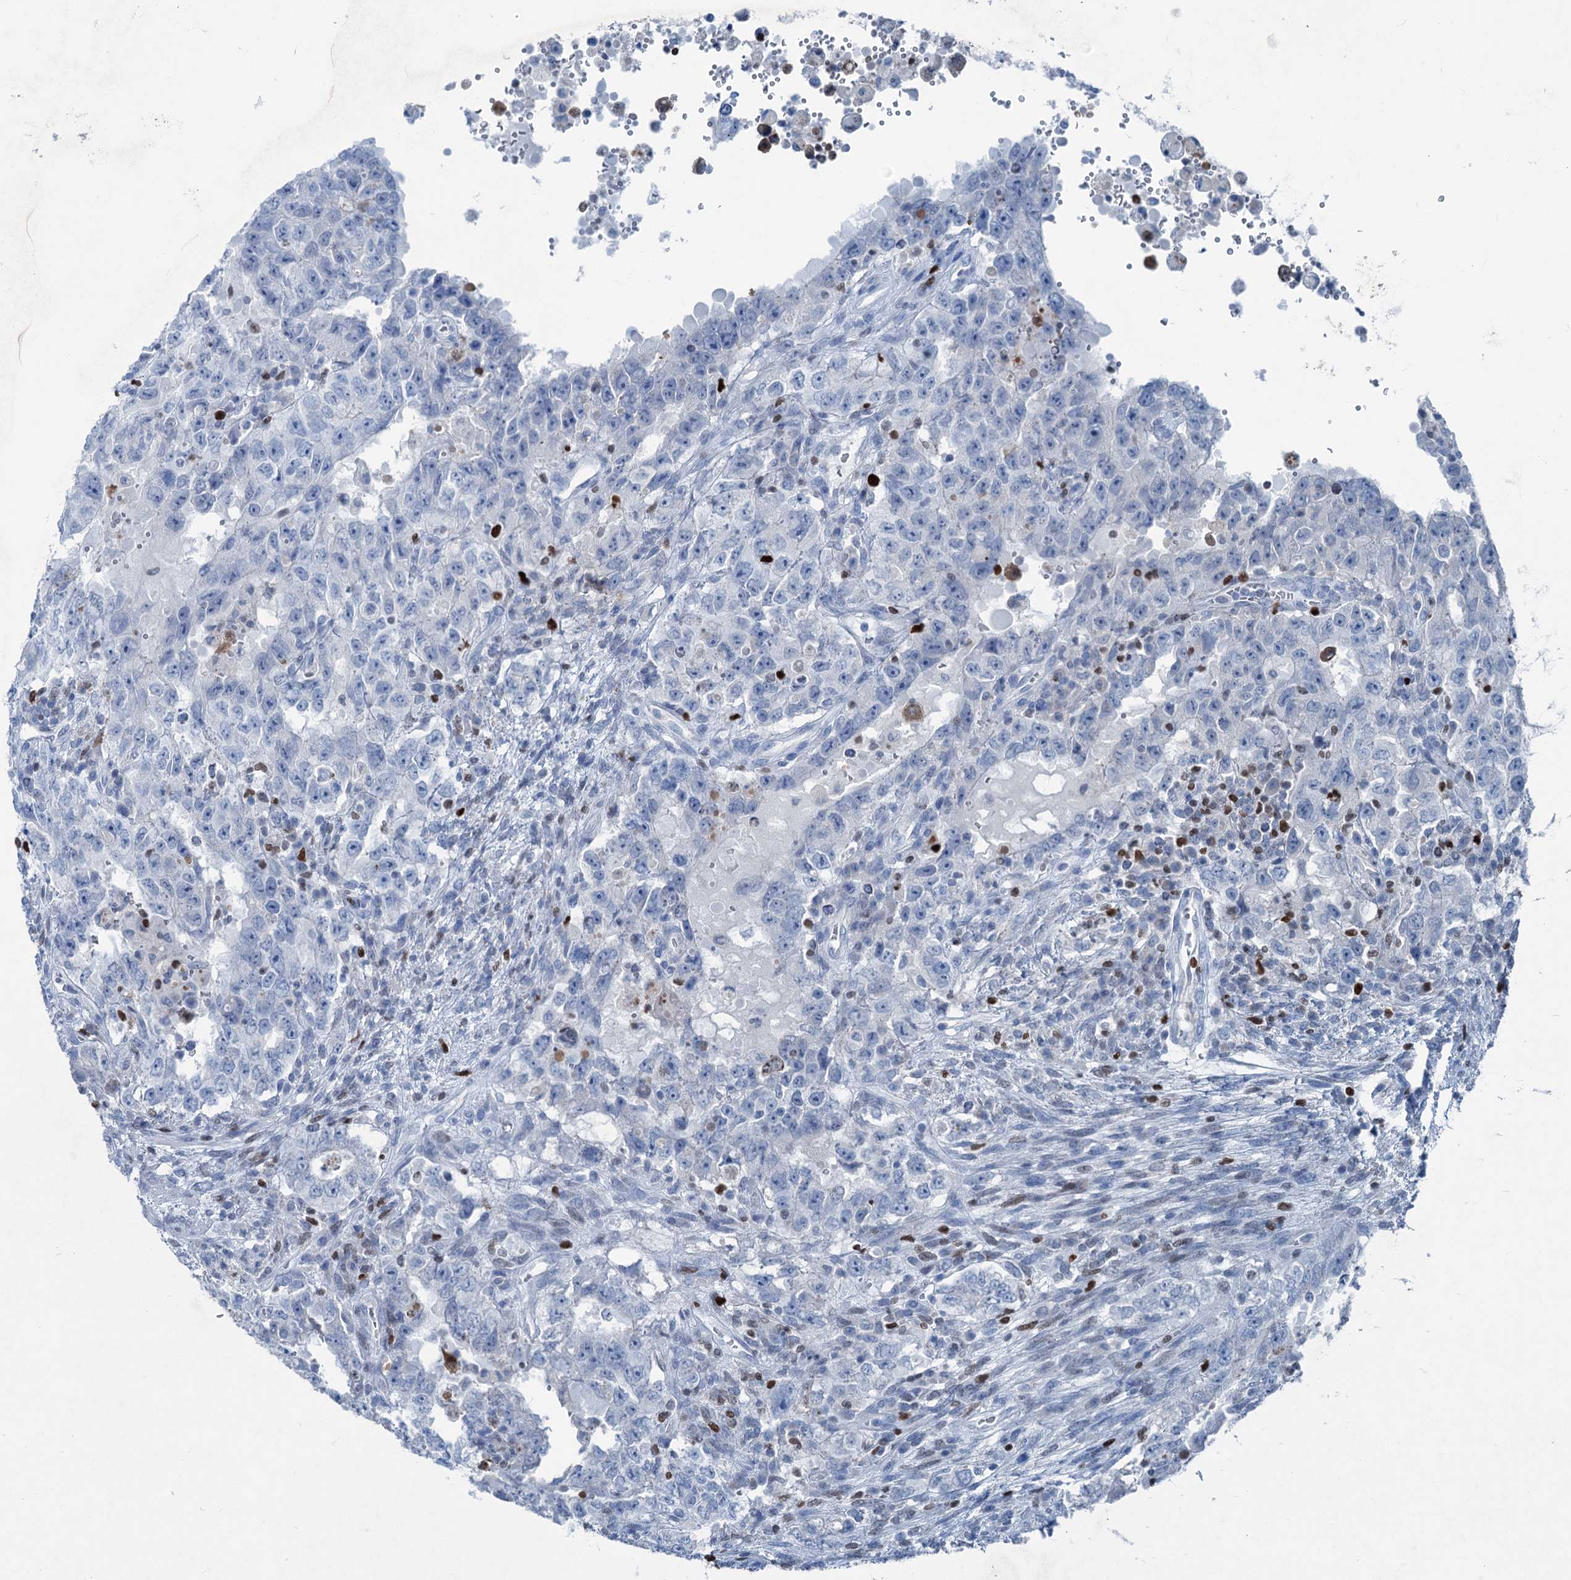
{"staining": {"intensity": "negative", "quantity": "none", "location": "none"}, "tissue": "testis cancer", "cell_type": "Tumor cells", "image_type": "cancer", "snomed": [{"axis": "morphology", "description": "Carcinoma, Embryonal, NOS"}, {"axis": "topography", "description": "Testis"}], "caption": "Immunohistochemistry of testis cancer shows no positivity in tumor cells. (Brightfield microscopy of DAB (3,3'-diaminobenzidine) immunohistochemistry at high magnification).", "gene": "ELP4", "patient": {"sex": "male", "age": 26}}